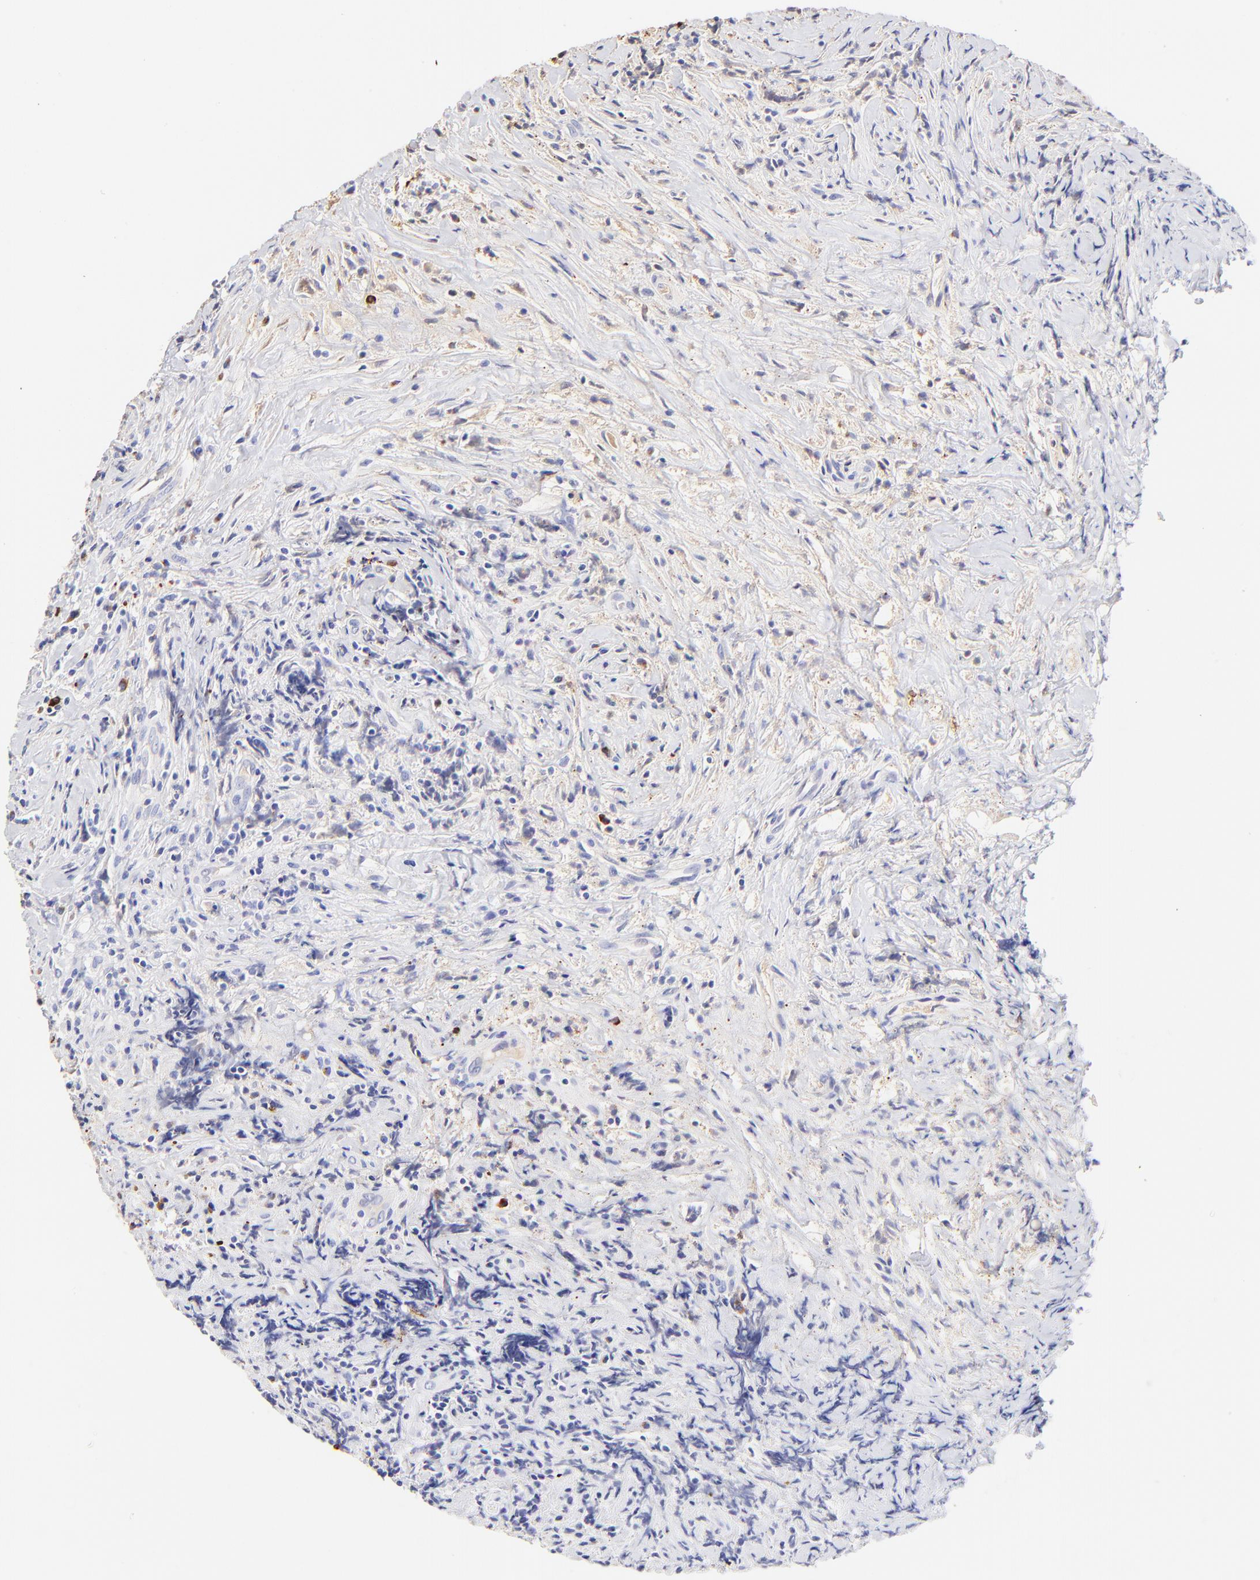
{"staining": {"intensity": "strong", "quantity": "<25%", "location": "cytoplasmic/membranous"}, "tissue": "lymphoma", "cell_type": "Tumor cells", "image_type": "cancer", "snomed": [{"axis": "morphology", "description": "Hodgkin's disease, NOS"}, {"axis": "topography", "description": "Lymph node"}], "caption": "Lymphoma stained with a brown dye demonstrates strong cytoplasmic/membranous positive expression in about <25% of tumor cells.", "gene": "ASB9", "patient": {"sex": "female", "age": 25}}